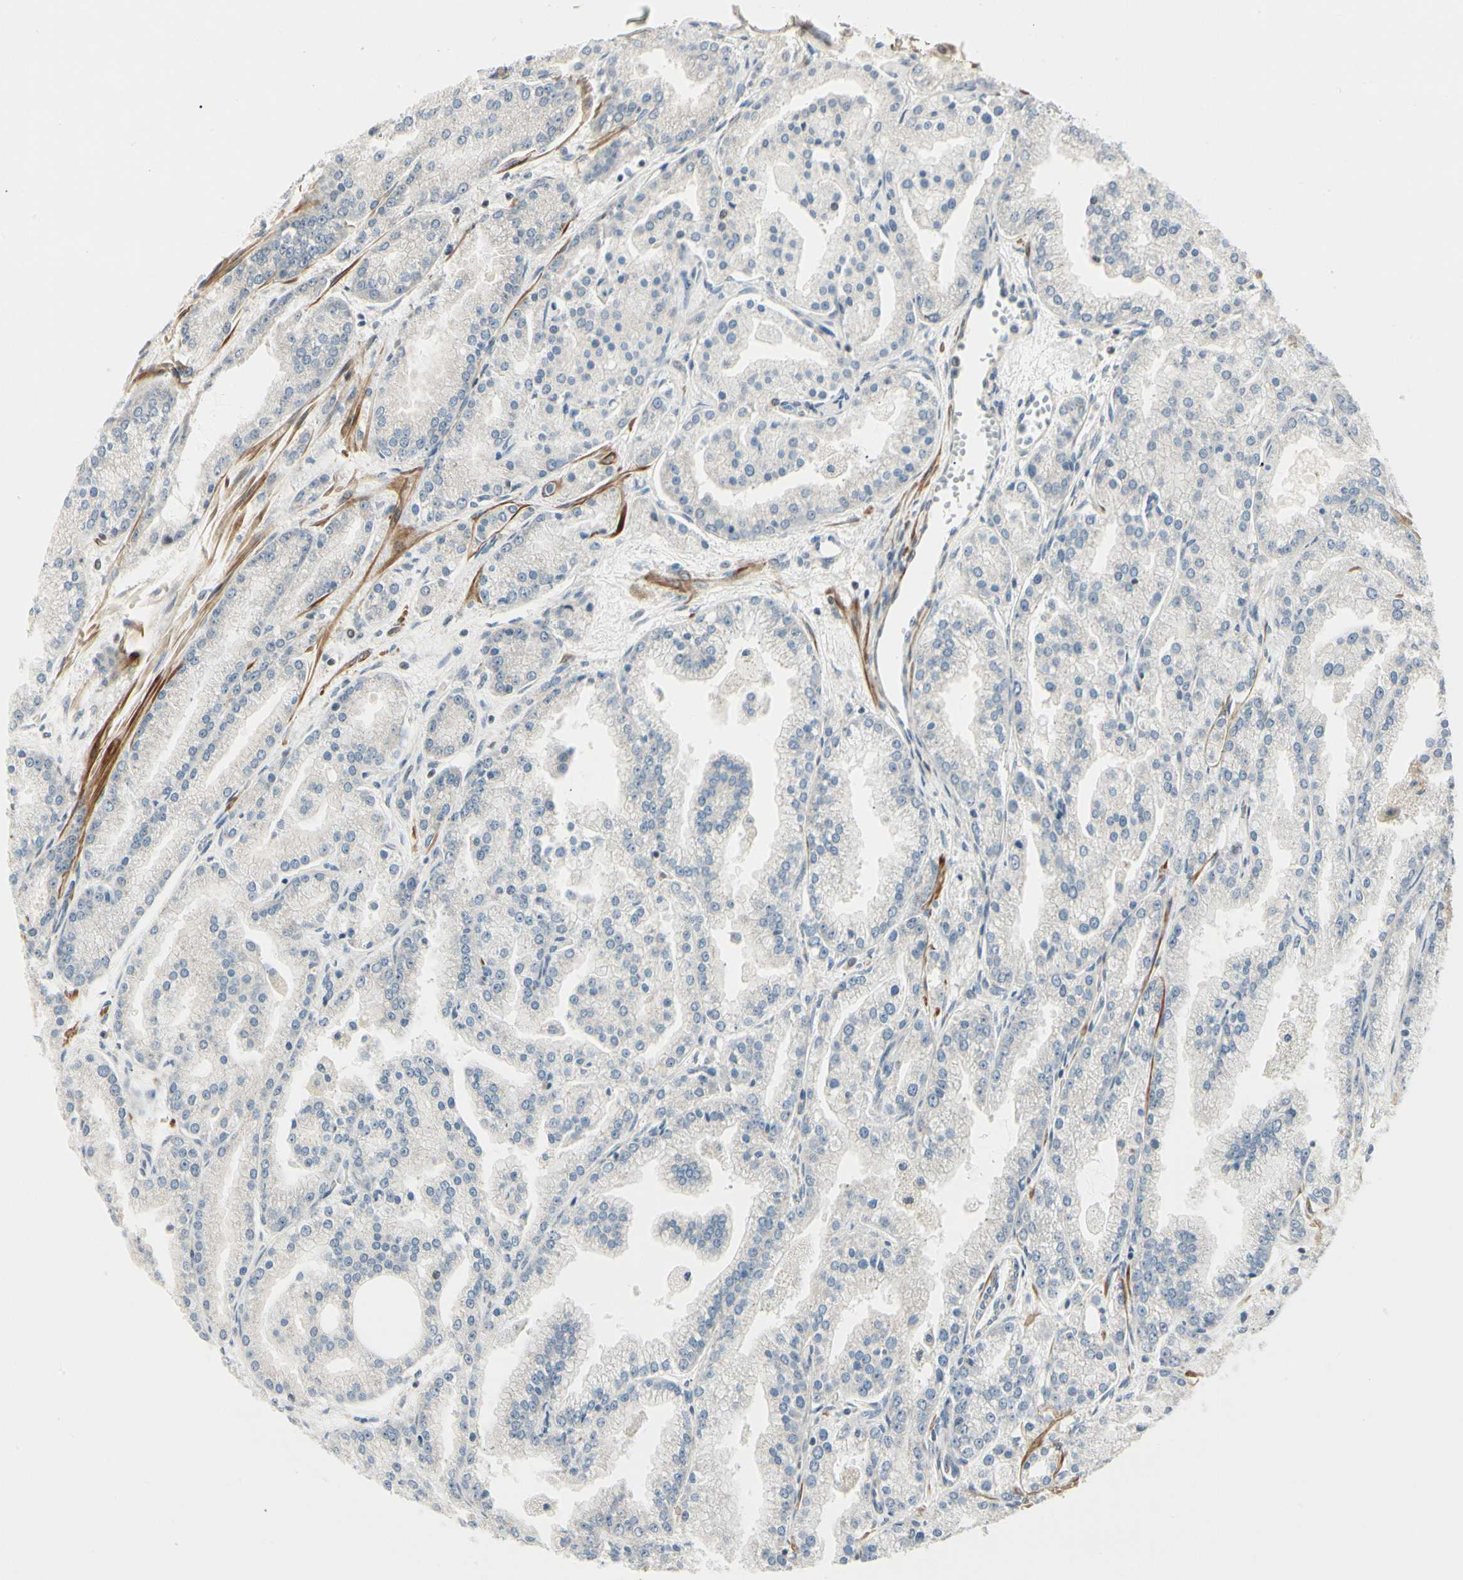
{"staining": {"intensity": "negative", "quantity": "none", "location": "none"}, "tissue": "prostate cancer", "cell_type": "Tumor cells", "image_type": "cancer", "snomed": [{"axis": "morphology", "description": "Adenocarcinoma, High grade"}, {"axis": "topography", "description": "Prostate"}], "caption": "Protein analysis of high-grade adenocarcinoma (prostate) reveals no significant positivity in tumor cells.", "gene": "P4HA3", "patient": {"sex": "male", "age": 61}}